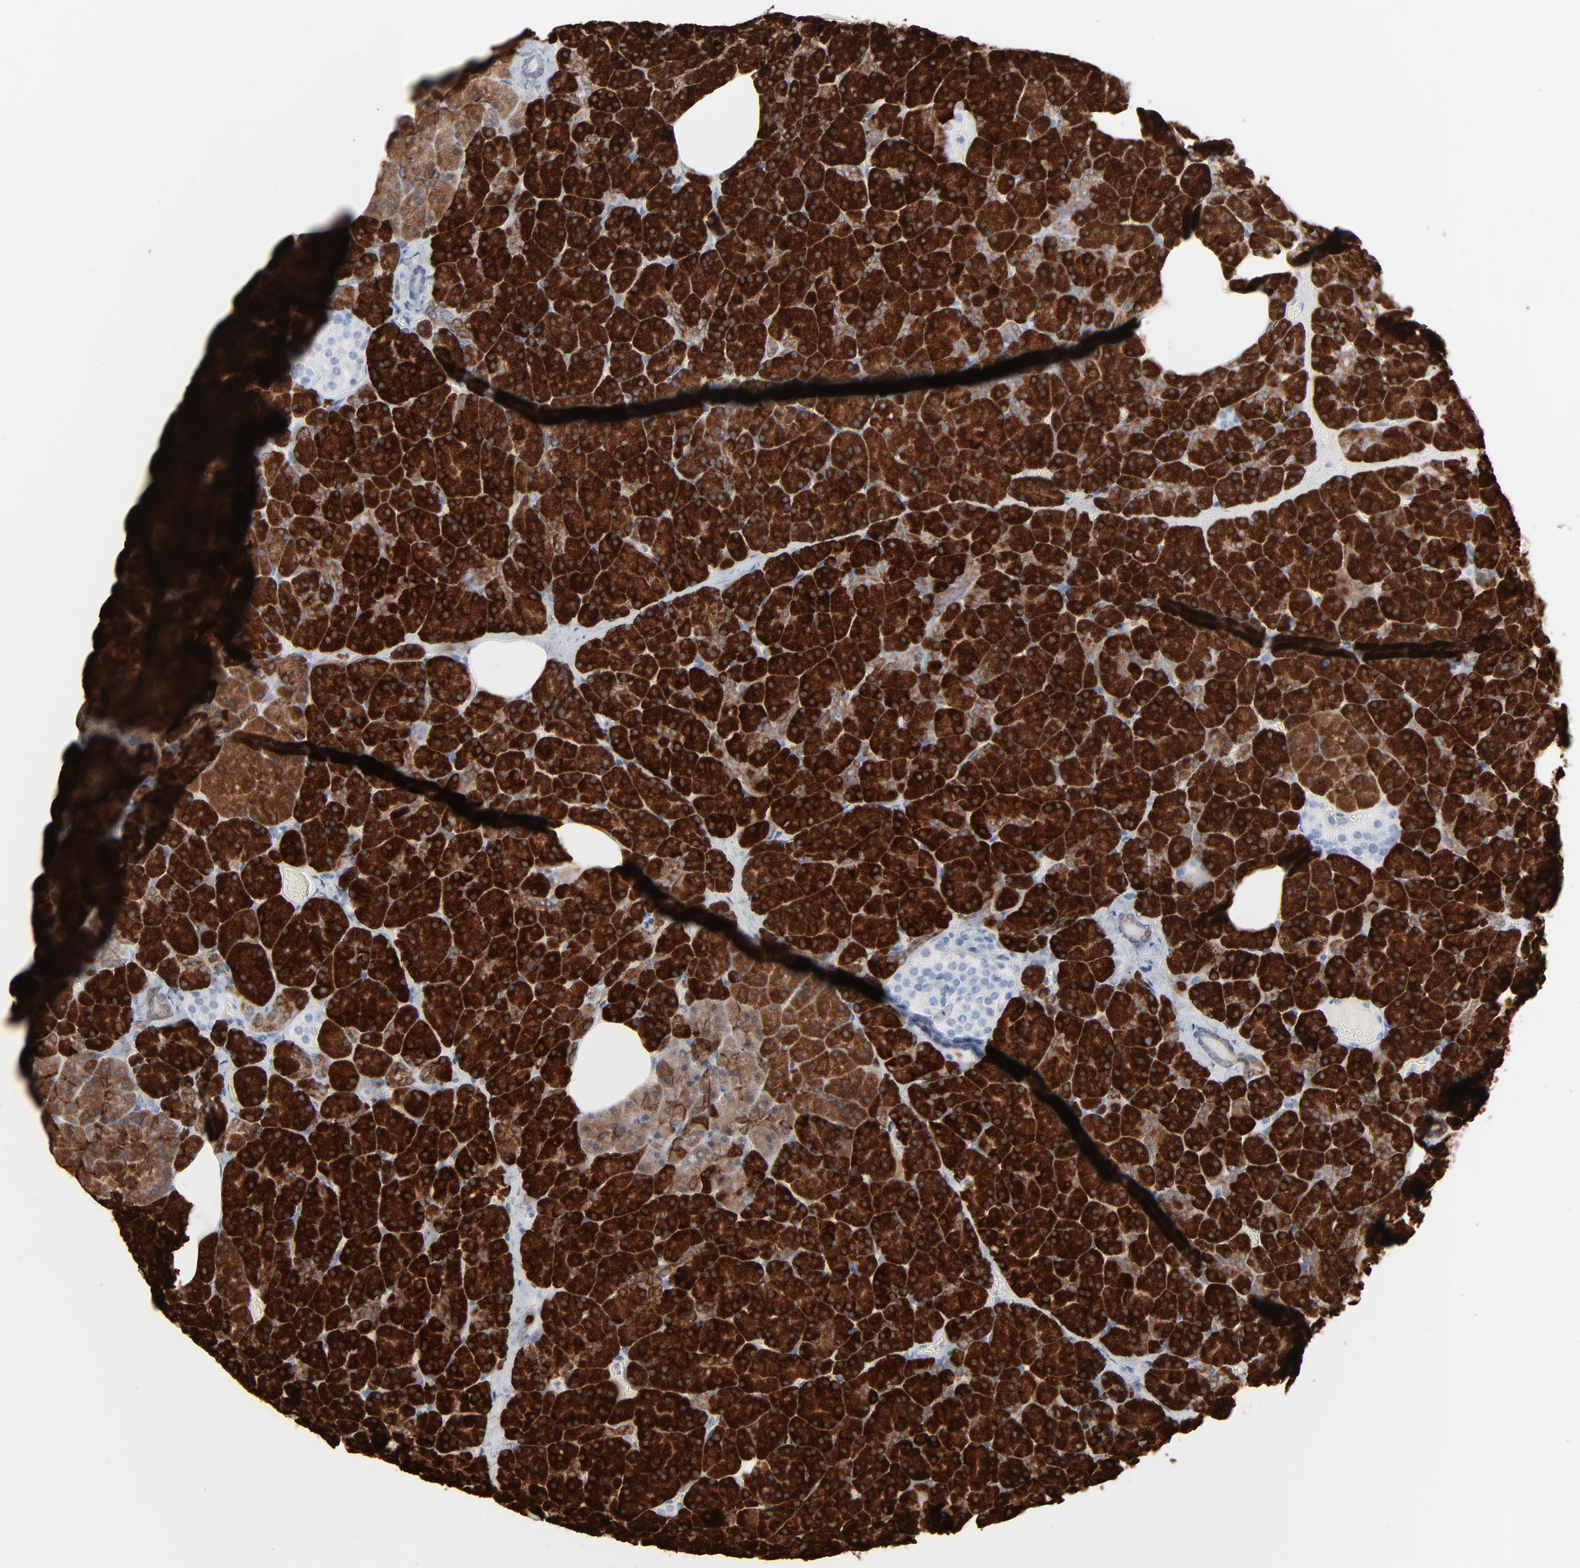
{"staining": {"intensity": "strong", "quantity": ">75%", "location": "cytoplasmic/membranous"}, "tissue": "pancreas", "cell_type": "Exocrine glandular cells", "image_type": "normal", "snomed": [{"axis": "morphology", "description": "Normal tissue, NOS"}, {"axis": "topography", "description": "Pancreas"}], "caption": "Protein expression analysis of normal pancreas shows strong cytoplasmic/membranous expression in about >75% of exocrine glandular cells. (DAB (3,3'-diaminobenzidine) = brown stain, brightfield microscopy at high magnification).", "gene": "PHGDH", "patient": {"sex": "female", "age": 35}}